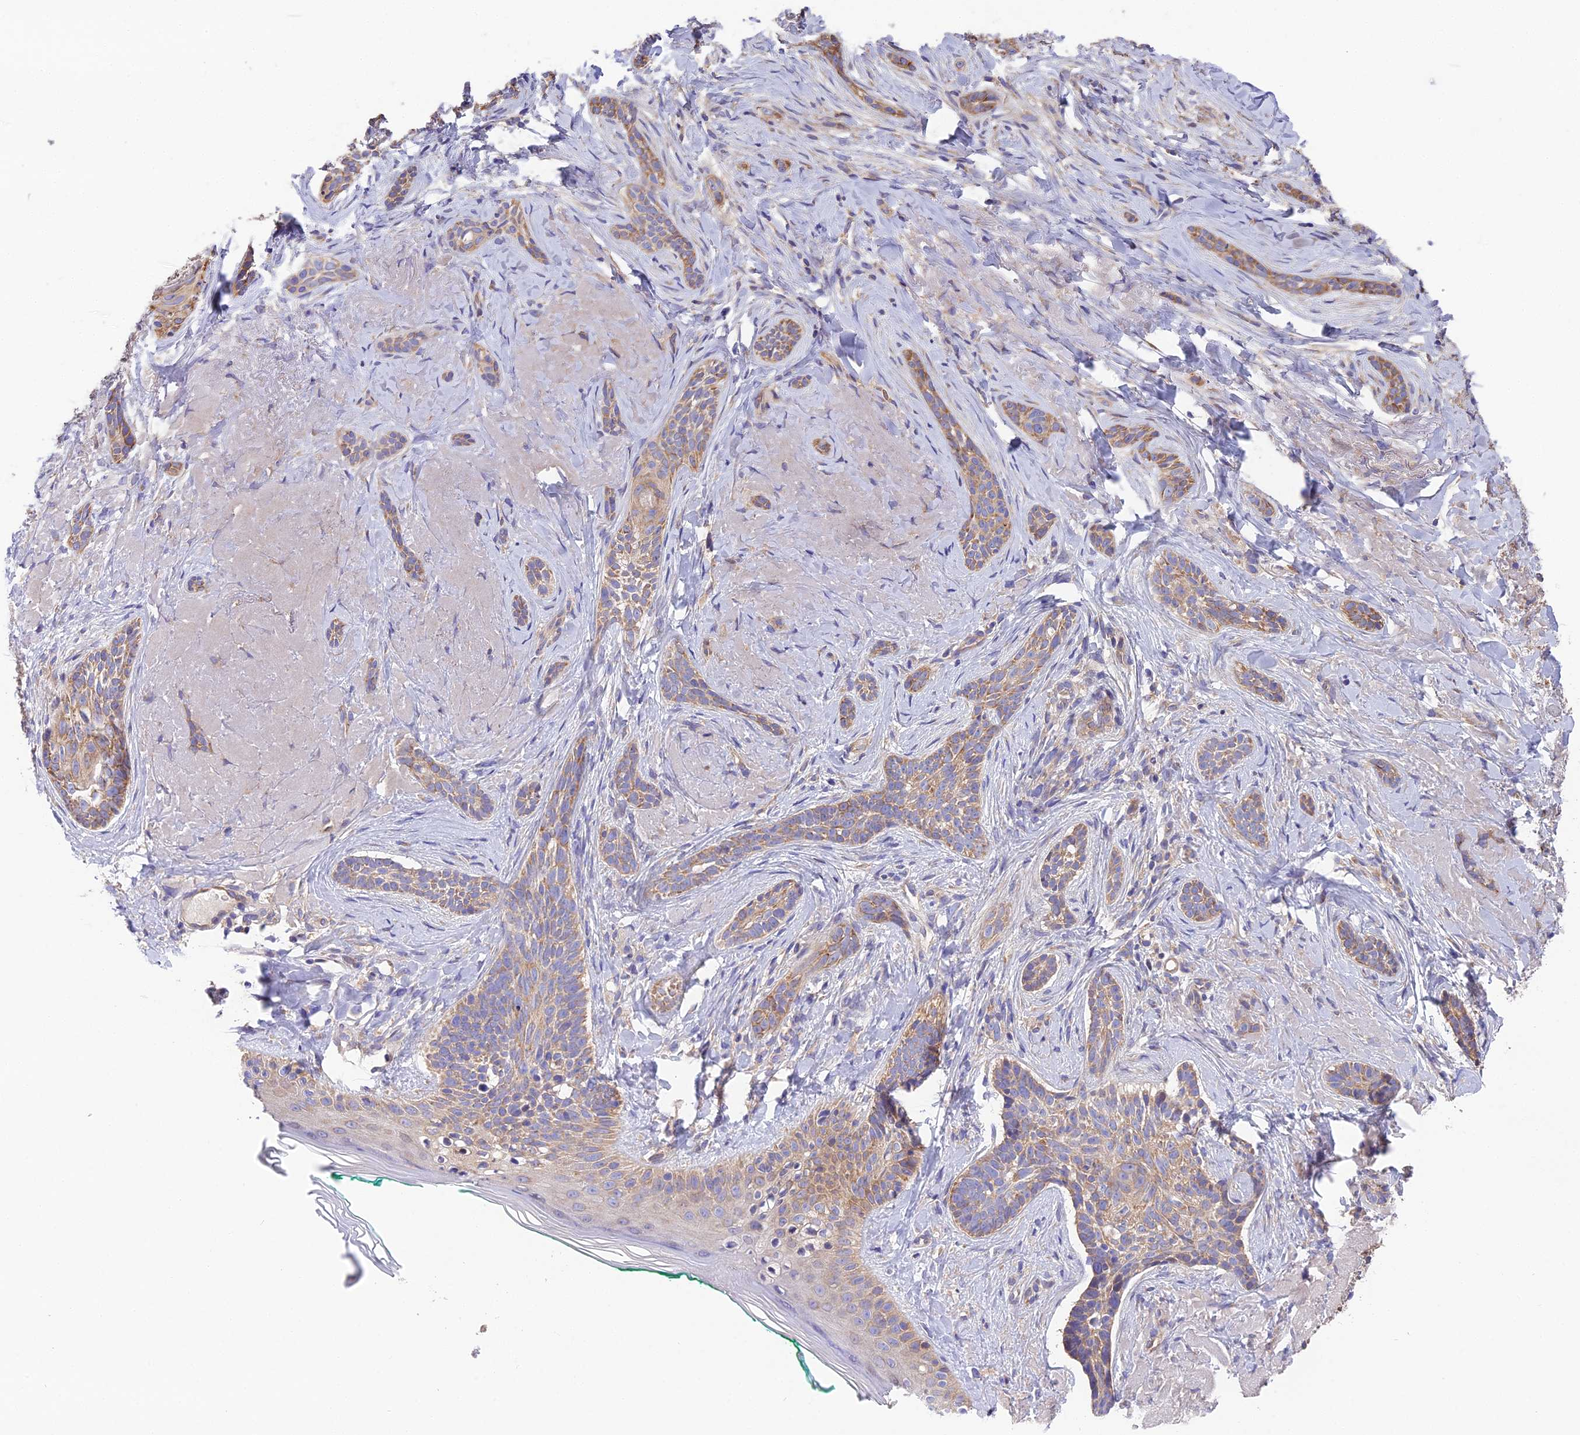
{"staining": {"intensity": "moderate", "quantity": ">75%", "location": "cytoplasmic/membranous"}, "tissue": "skin cancer", "cell_type": "Tumor cells", "image_type": "cancer", "snomed": [{"axis": "morphology", "description": "Basal cell carcinoma"}, {"axis": "topography", "description": "Skin"}], "caption": "This image shows IHC staining of human skin basal cell carcinoma, with medium moderate cytoplasmic/membranous expression in about >75% of tumor cells.", "gene": "BLOC1S4", "patient": {"sex": "male", "age": 71}}